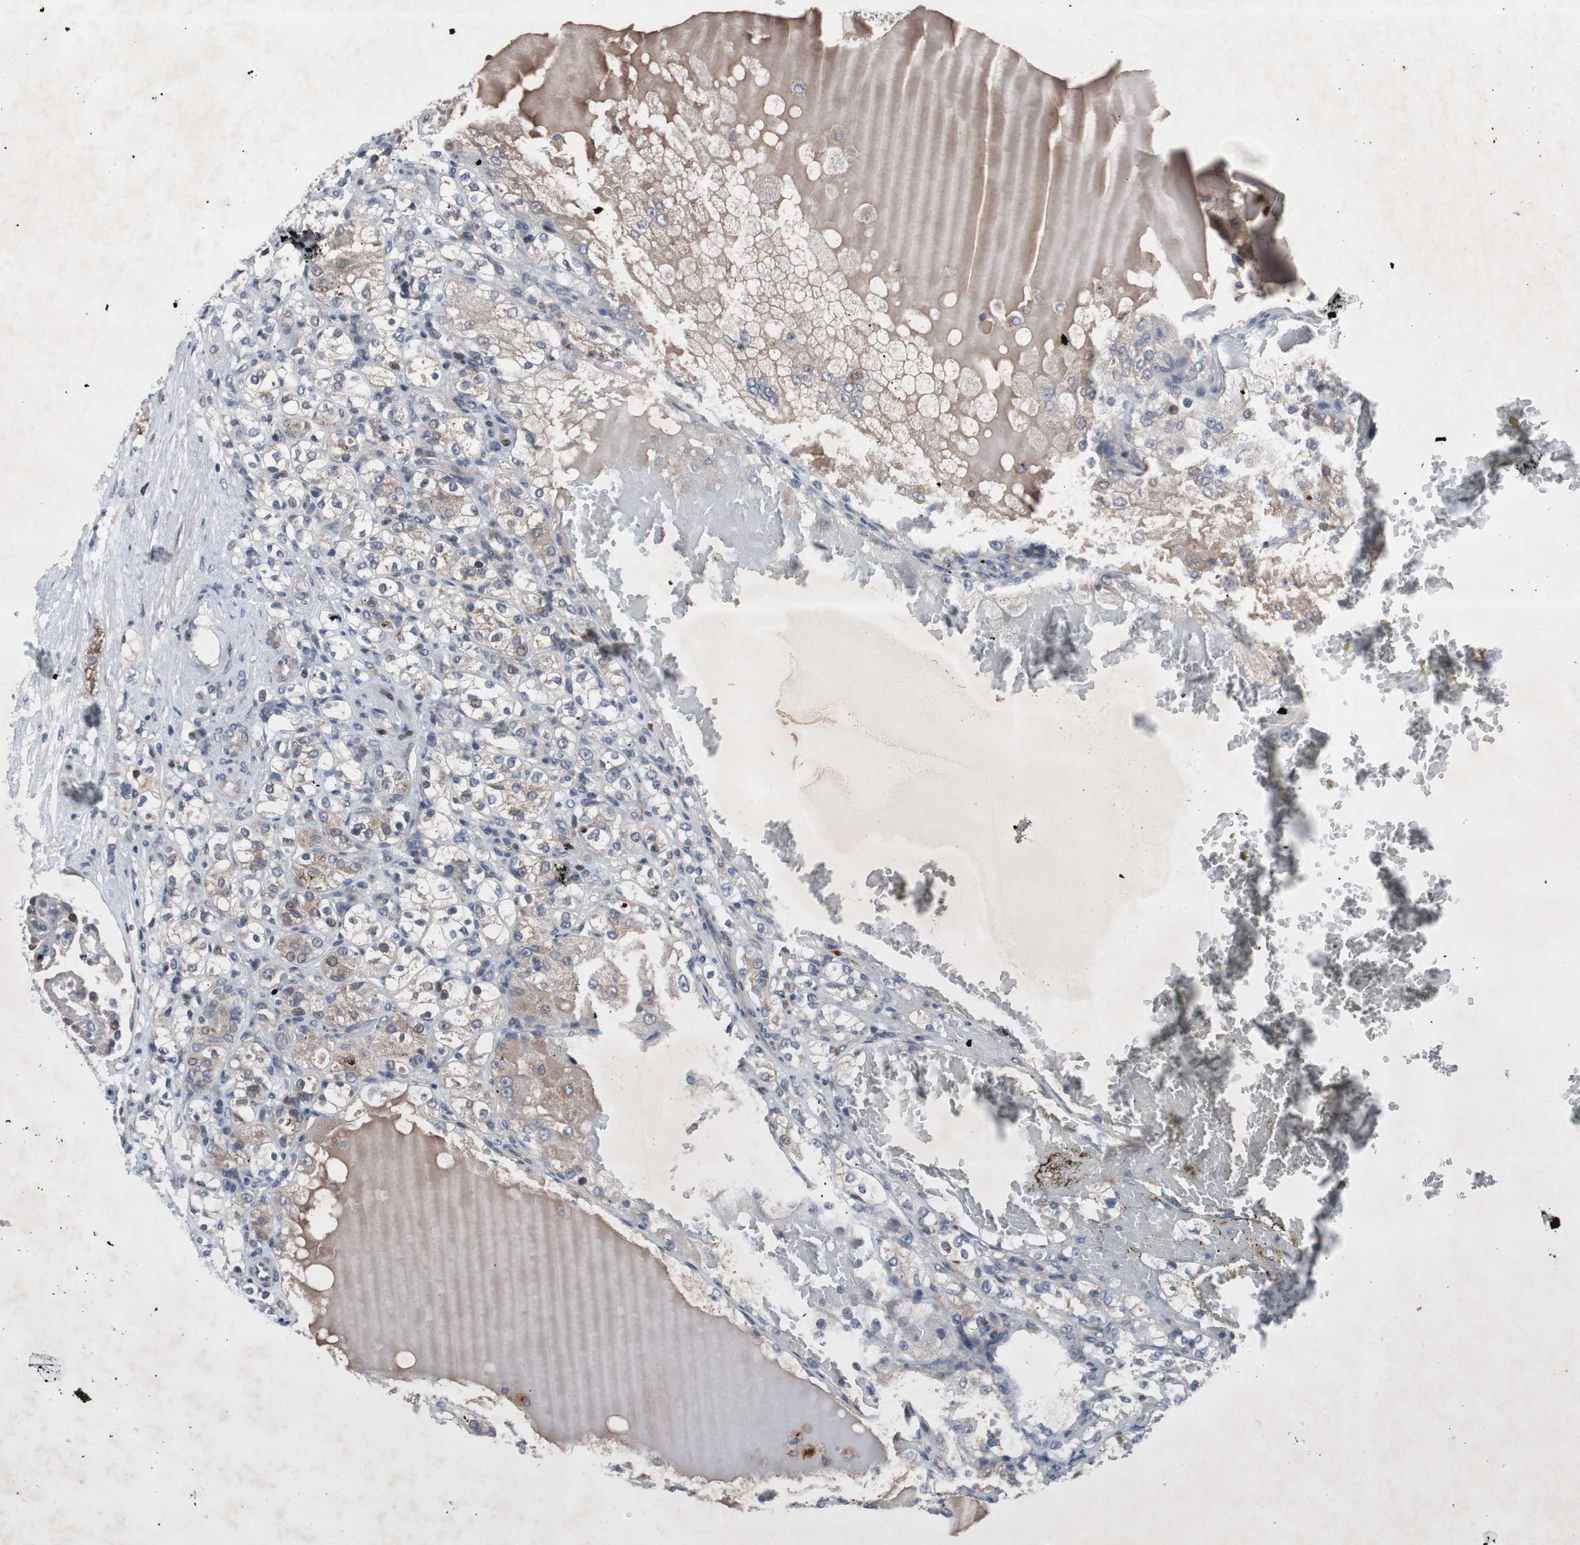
{"staining": {"intensity": "moderate", "quantity": "<25%", "location": "cytoplasmic/membranous"}, "tissue": "renal cancer", "cell_type": "Tumor cells", "image_type": "cancer", "snomed": [{"axis": "morphology", "description": "Normal tissue, NOS"}, {"axis": "morphology", "description": "Adenocarcinoma, NOS"}, {"axis": "topography", "description": "Kidney"}], "caption": "Immunohistochemistry (IHC) (DAB) staining of adenocarcinoma (renal) reveals moderate cytoplasmic/membranous protein expression in approximately <25% of tumor cells. (Stains: DAB in brown, nuclei in blue, Microscopy: brightfield microscopy at high magnification).", "gene": "MUTYH", "patient": {"sex": "male", "age": 61}}